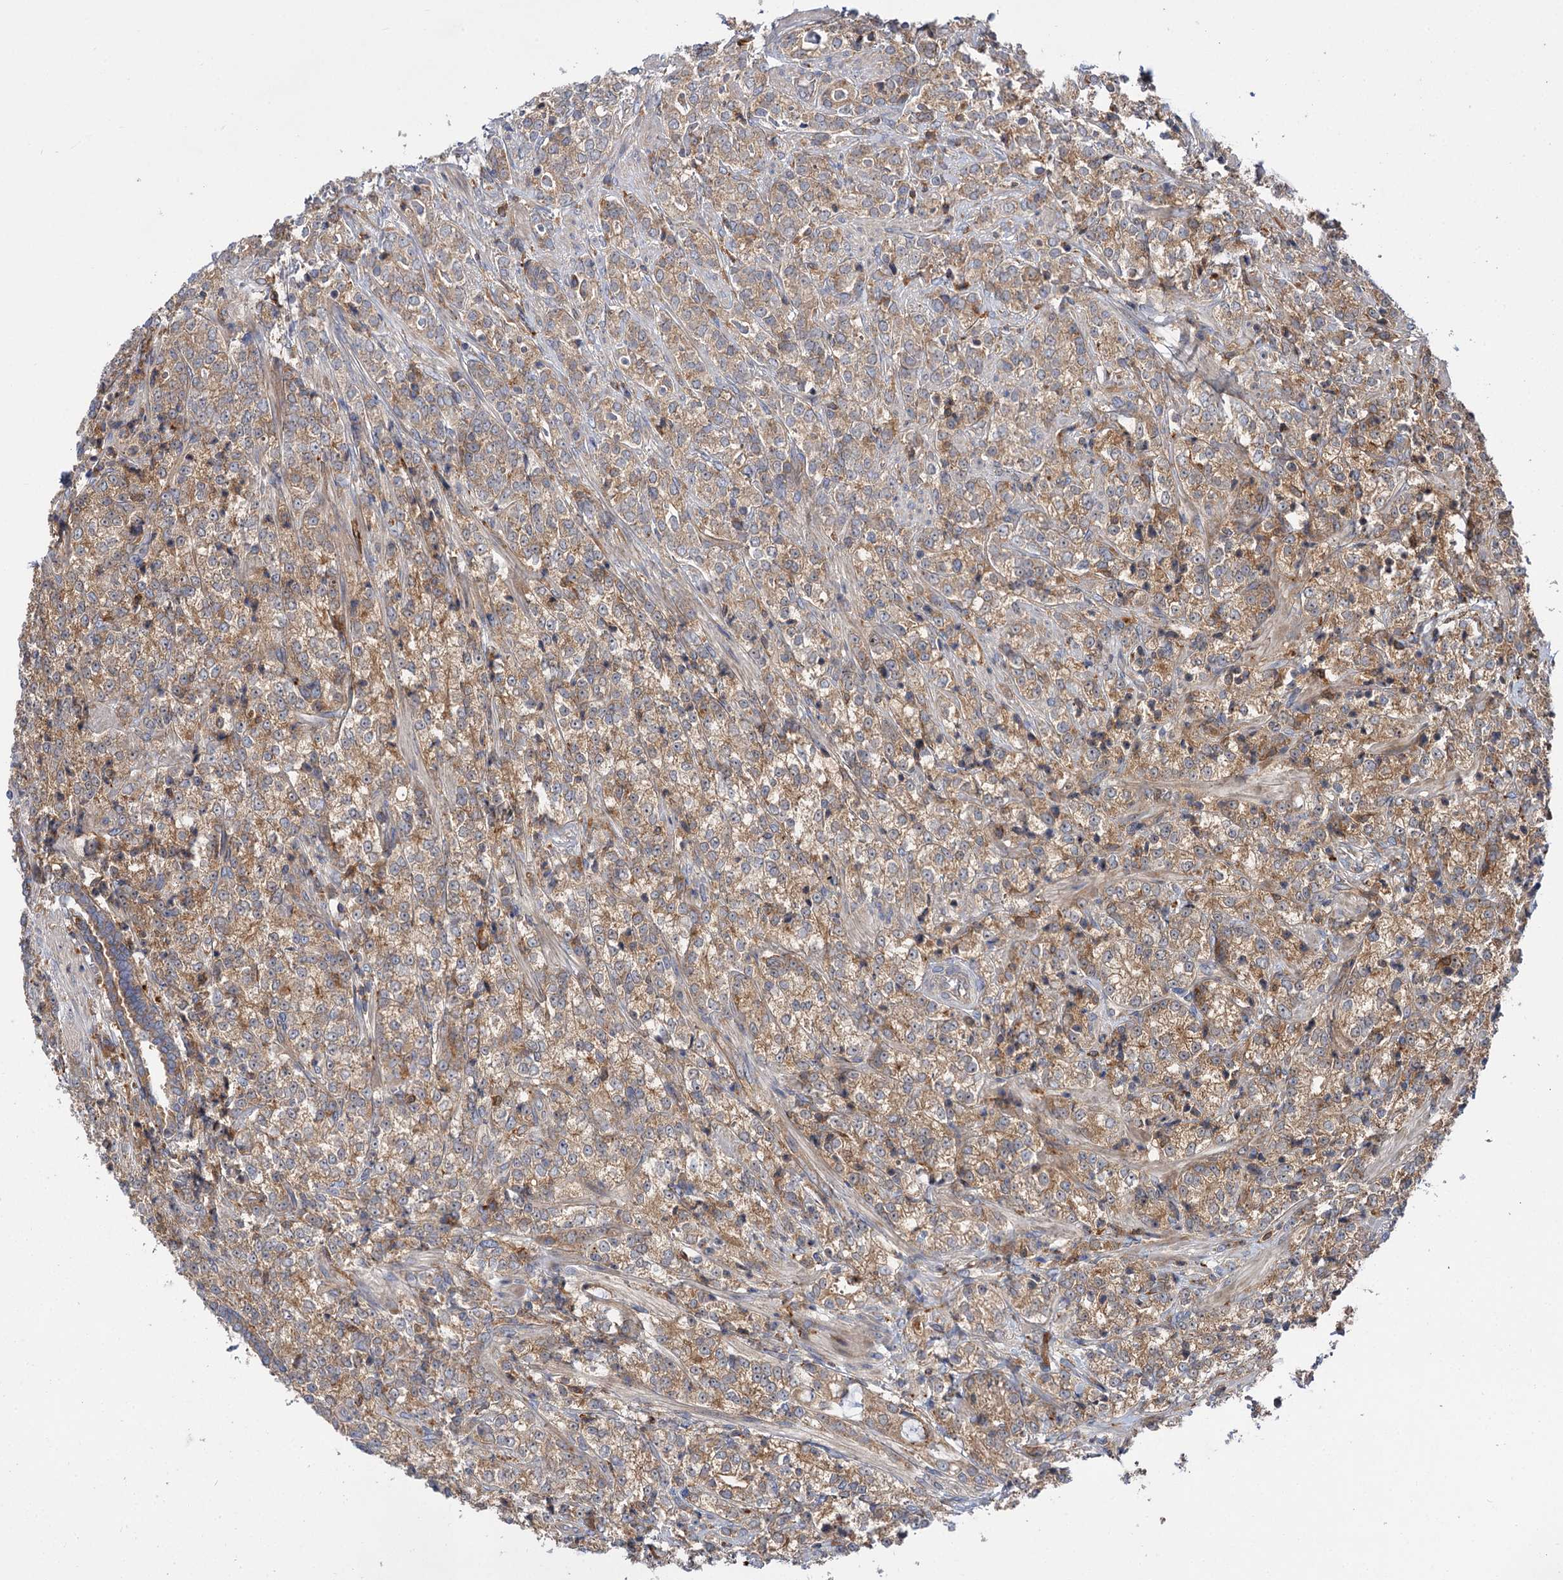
{"staining": {"intensity": "moderate", "quantity": ">75%", "location": "cytoplasmic/membranous"}, "tissue": "prostate cancer", "cell_type": "Tumor cells", "image_type": "cancer", "snomed": [{"axis": "morphology", "description": "Adenocarcinoma, High grade"}, {"axis": "topography", "description": "Prostate"}], "caption": "Prostate high-grade adenocarcinoma tissue displays moderate cytoplasmic/membranous staining in about >75% of tumor cells", "gene": "PATL1", "patient": {"sex": "male", "age": 69}}